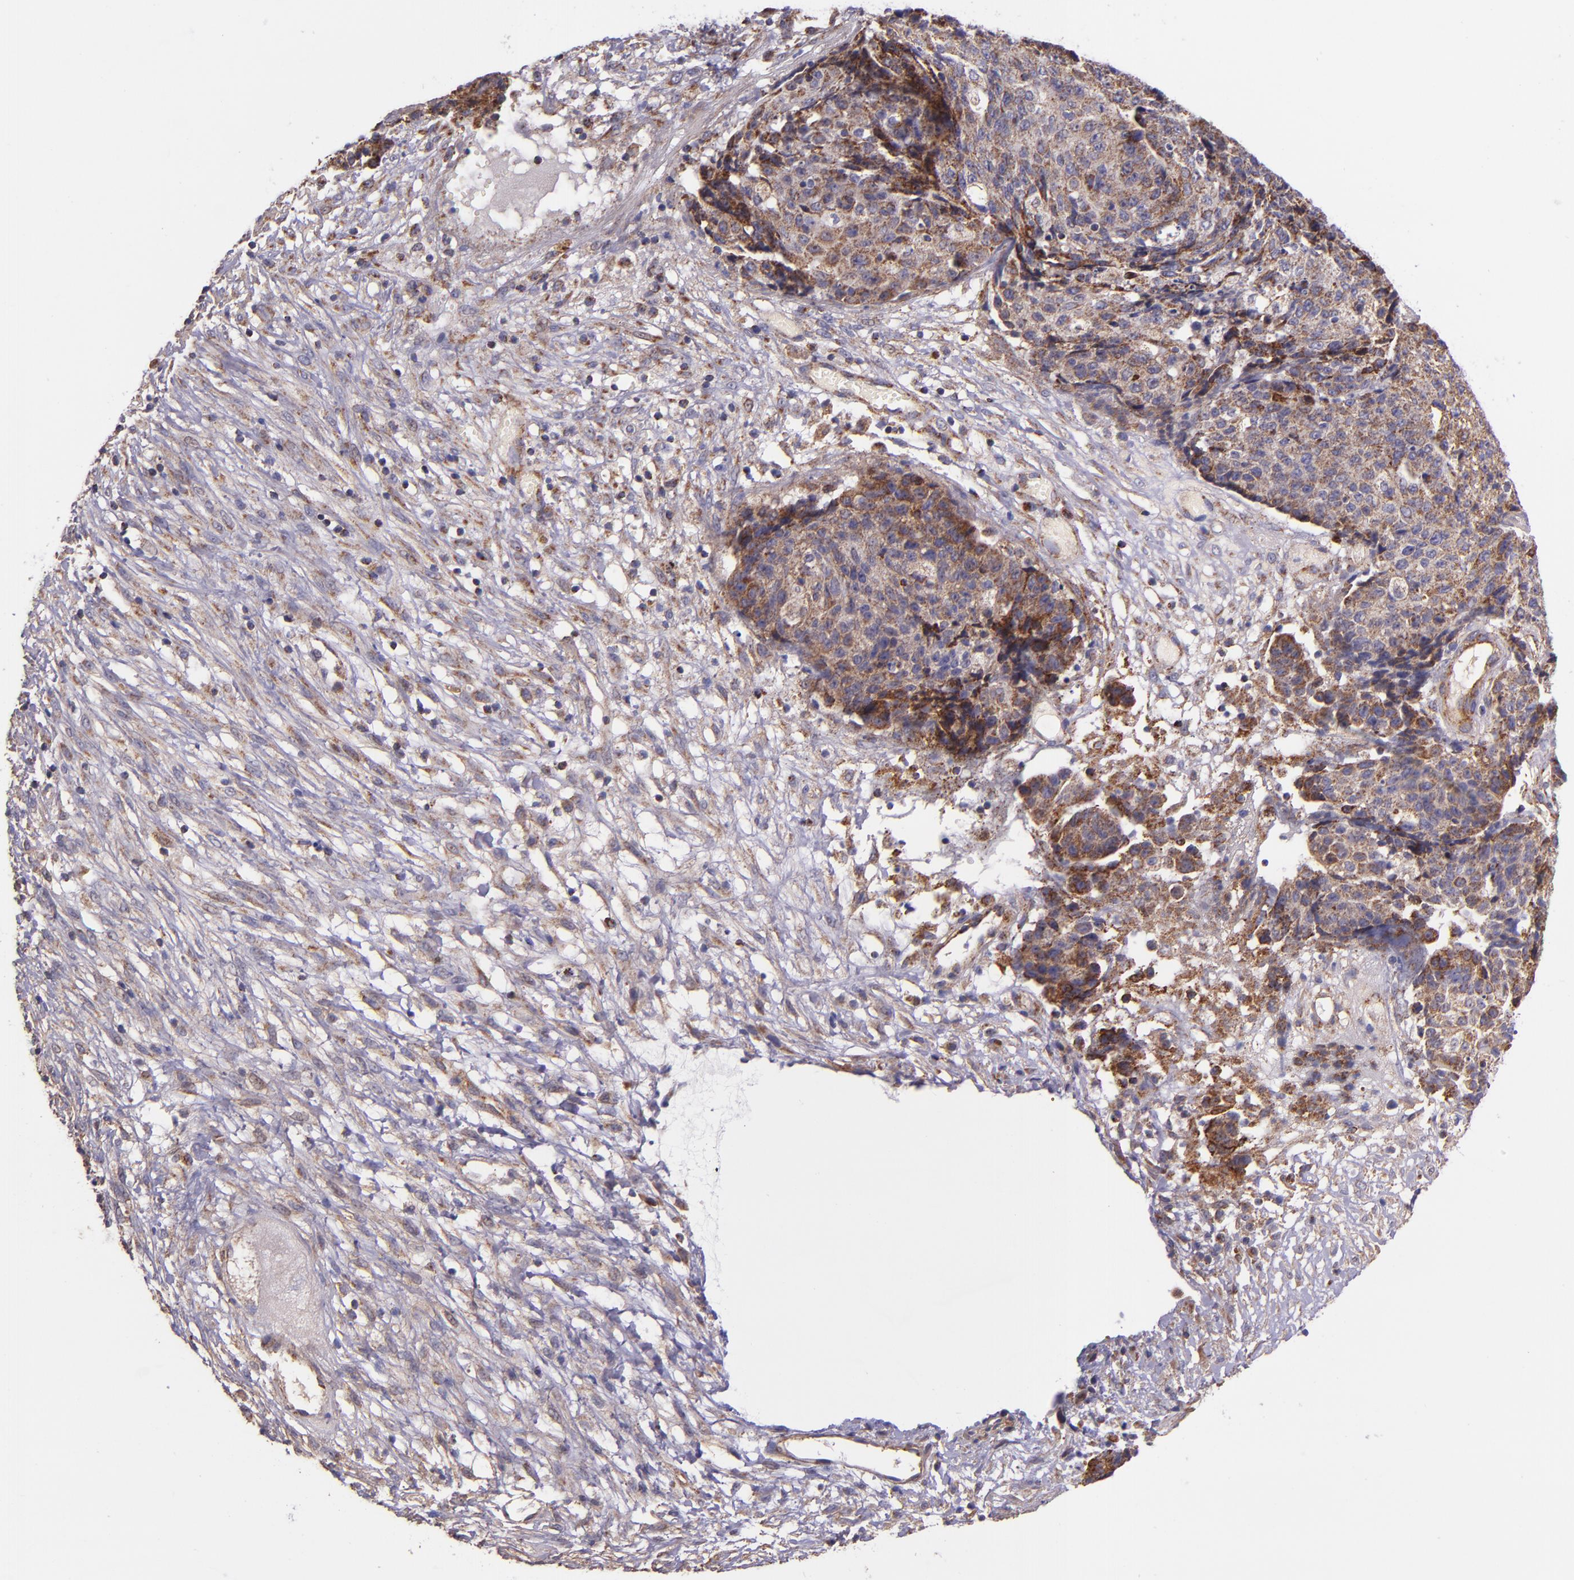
{"staining": {"intensity": "moderate", "quantity": ">75%", "location": "cytoplasmic/membranous"}, "tissue": "ovarian cancer", "cell_type": "Tumor cells", "image_type": "cancer", "snomed": [{"axis": "morphology", "description": "Carcinoma, endometroid"}, {"axis": "topography", "description": "Ovary"}], "caption": "This is a micrograph of immunohistochemistry staining of ovarian endometroid carcinoma, which shows moderate positivity in the cytoplasmic/membranous of tumor cells.", "gene": "IDH3G", "patient": {"sex": "female", "age": 42}}